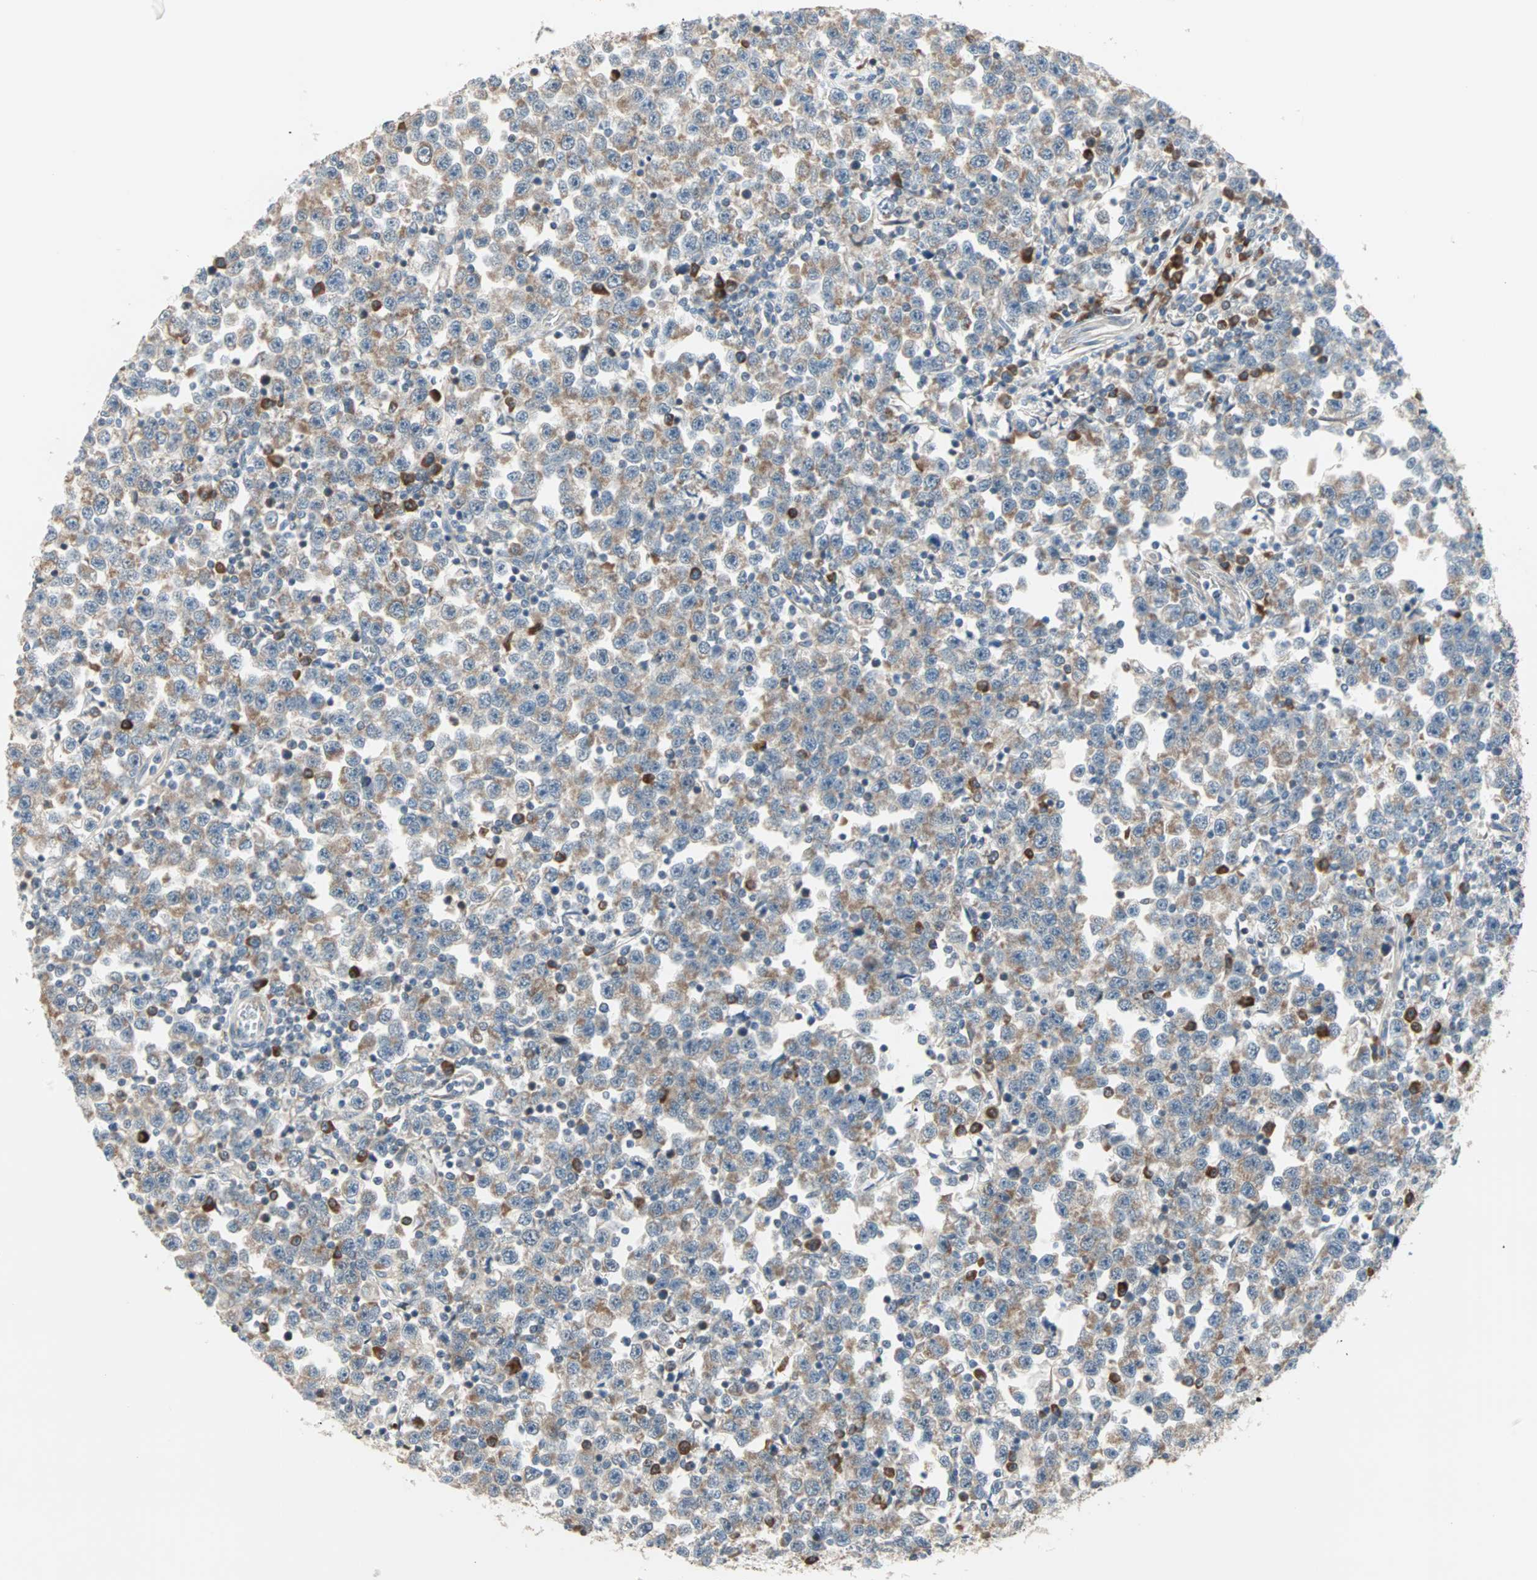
{"staining": {"intensity": "moderate", "quantity": "25%-75%", "location": "cytoplasmic/membranous"}, "tissue": "testis cancer", "cell_type": "Tumor cells", "image_type": "cancer", "snomed": [{"axis": "morphology", "description": "Seminoma, NOS"}, {"axis": "topography", "description": "Testis"}], "caption": "Testis seminoma stained with a protein marker displays moderate staining in tumor cells.", "gene": "SAR1A", "patient": {"sex": "male", "age": 43}}